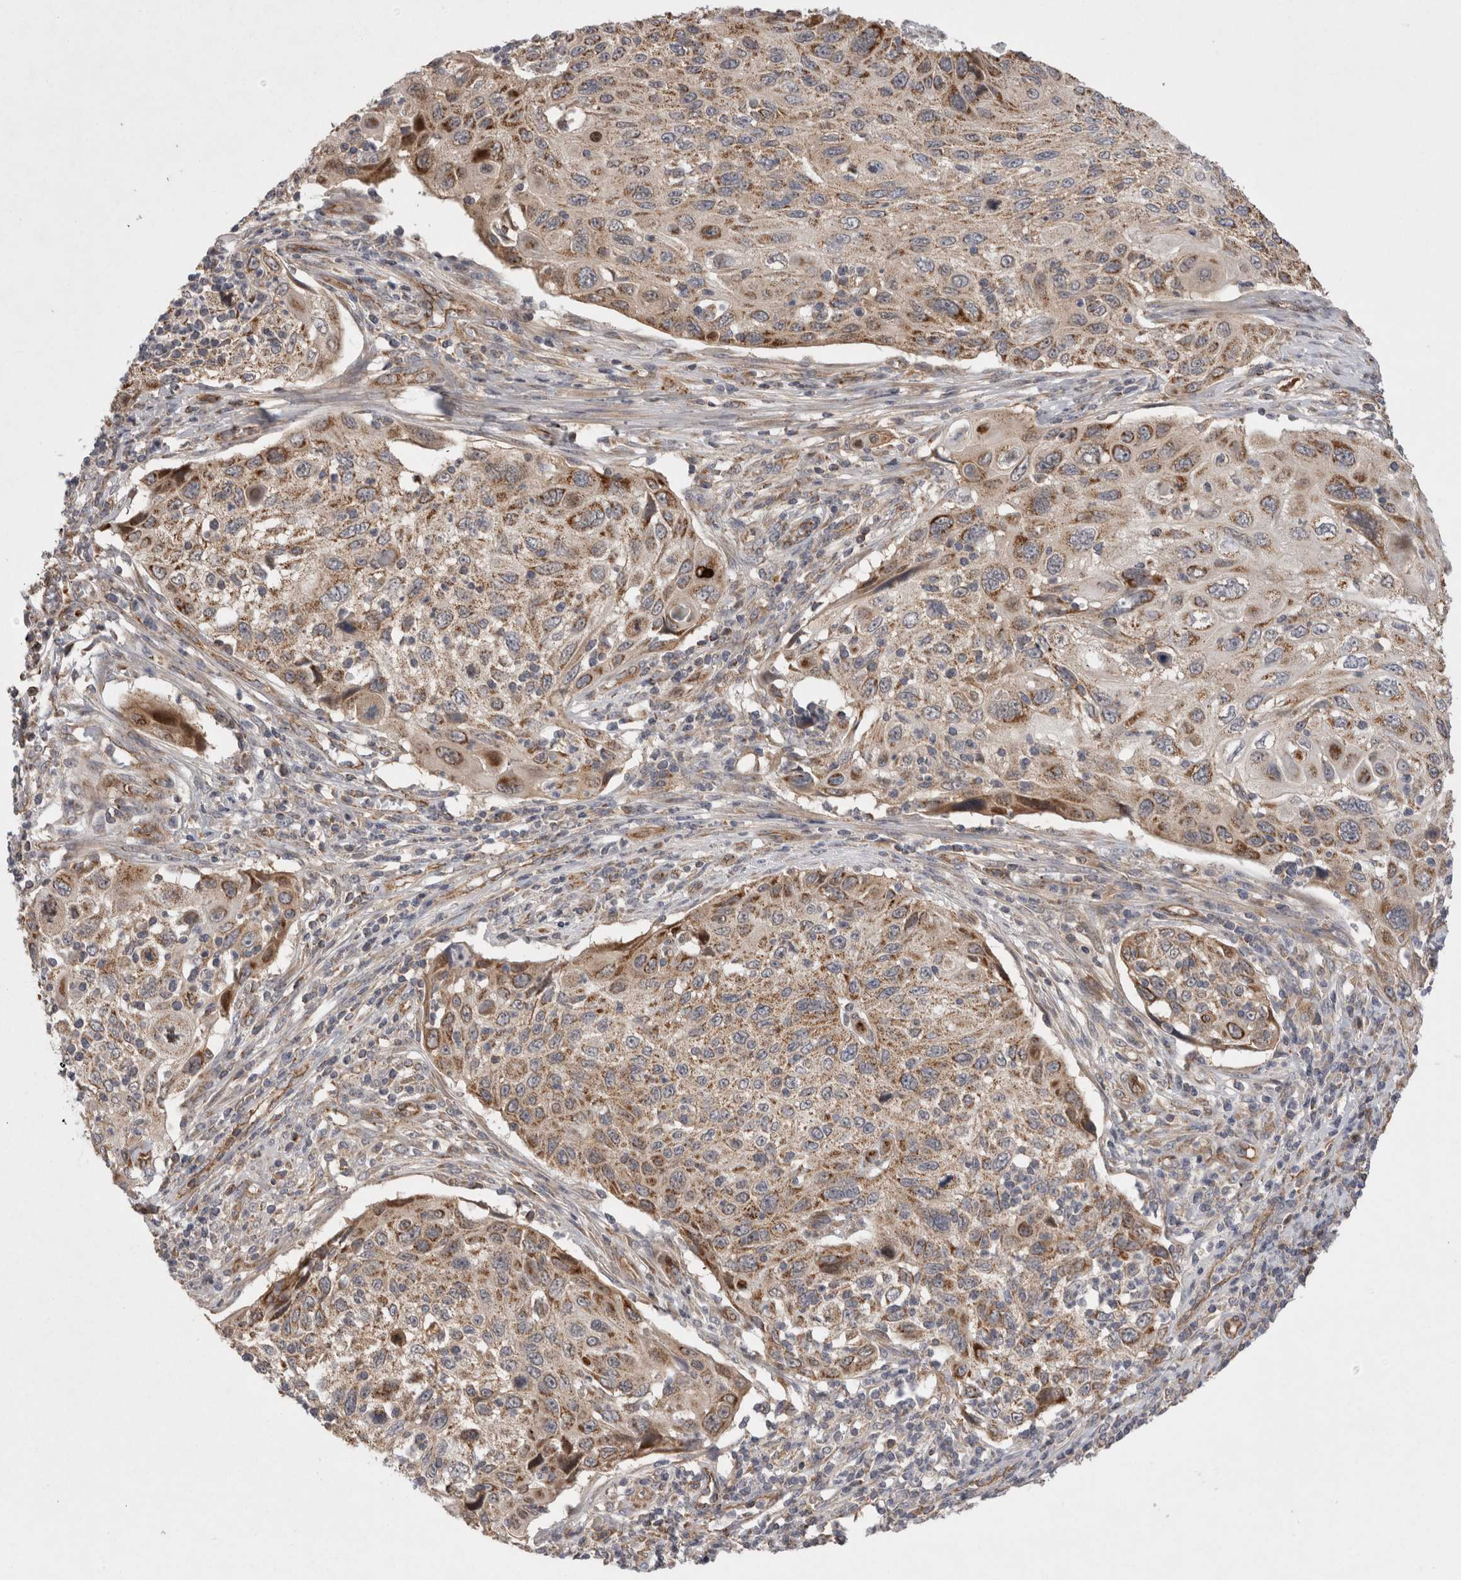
{"staining": {"intensity": "moderate", "quantity": ">75%", "location": "cytoplasmic/membranous"}, "tissue": "cervical cancer", "cell_type": "Tumor cells", "image_type": "cancer", "snomed": [{"axis": "morphology", "description": "Squamous cell carcinoma, NOS"}, {"axis": "topography", "description": "Cervix"}], "caption": "There is medium levels of moderate cytoplasmic/membranous positivity in tumor cells of cervical squamous cell carcinoma, as demonstrated by immunohistochemical staining (brown color).", "gene": "DARS2", "patient": {"sex": "female", "age": 70}}